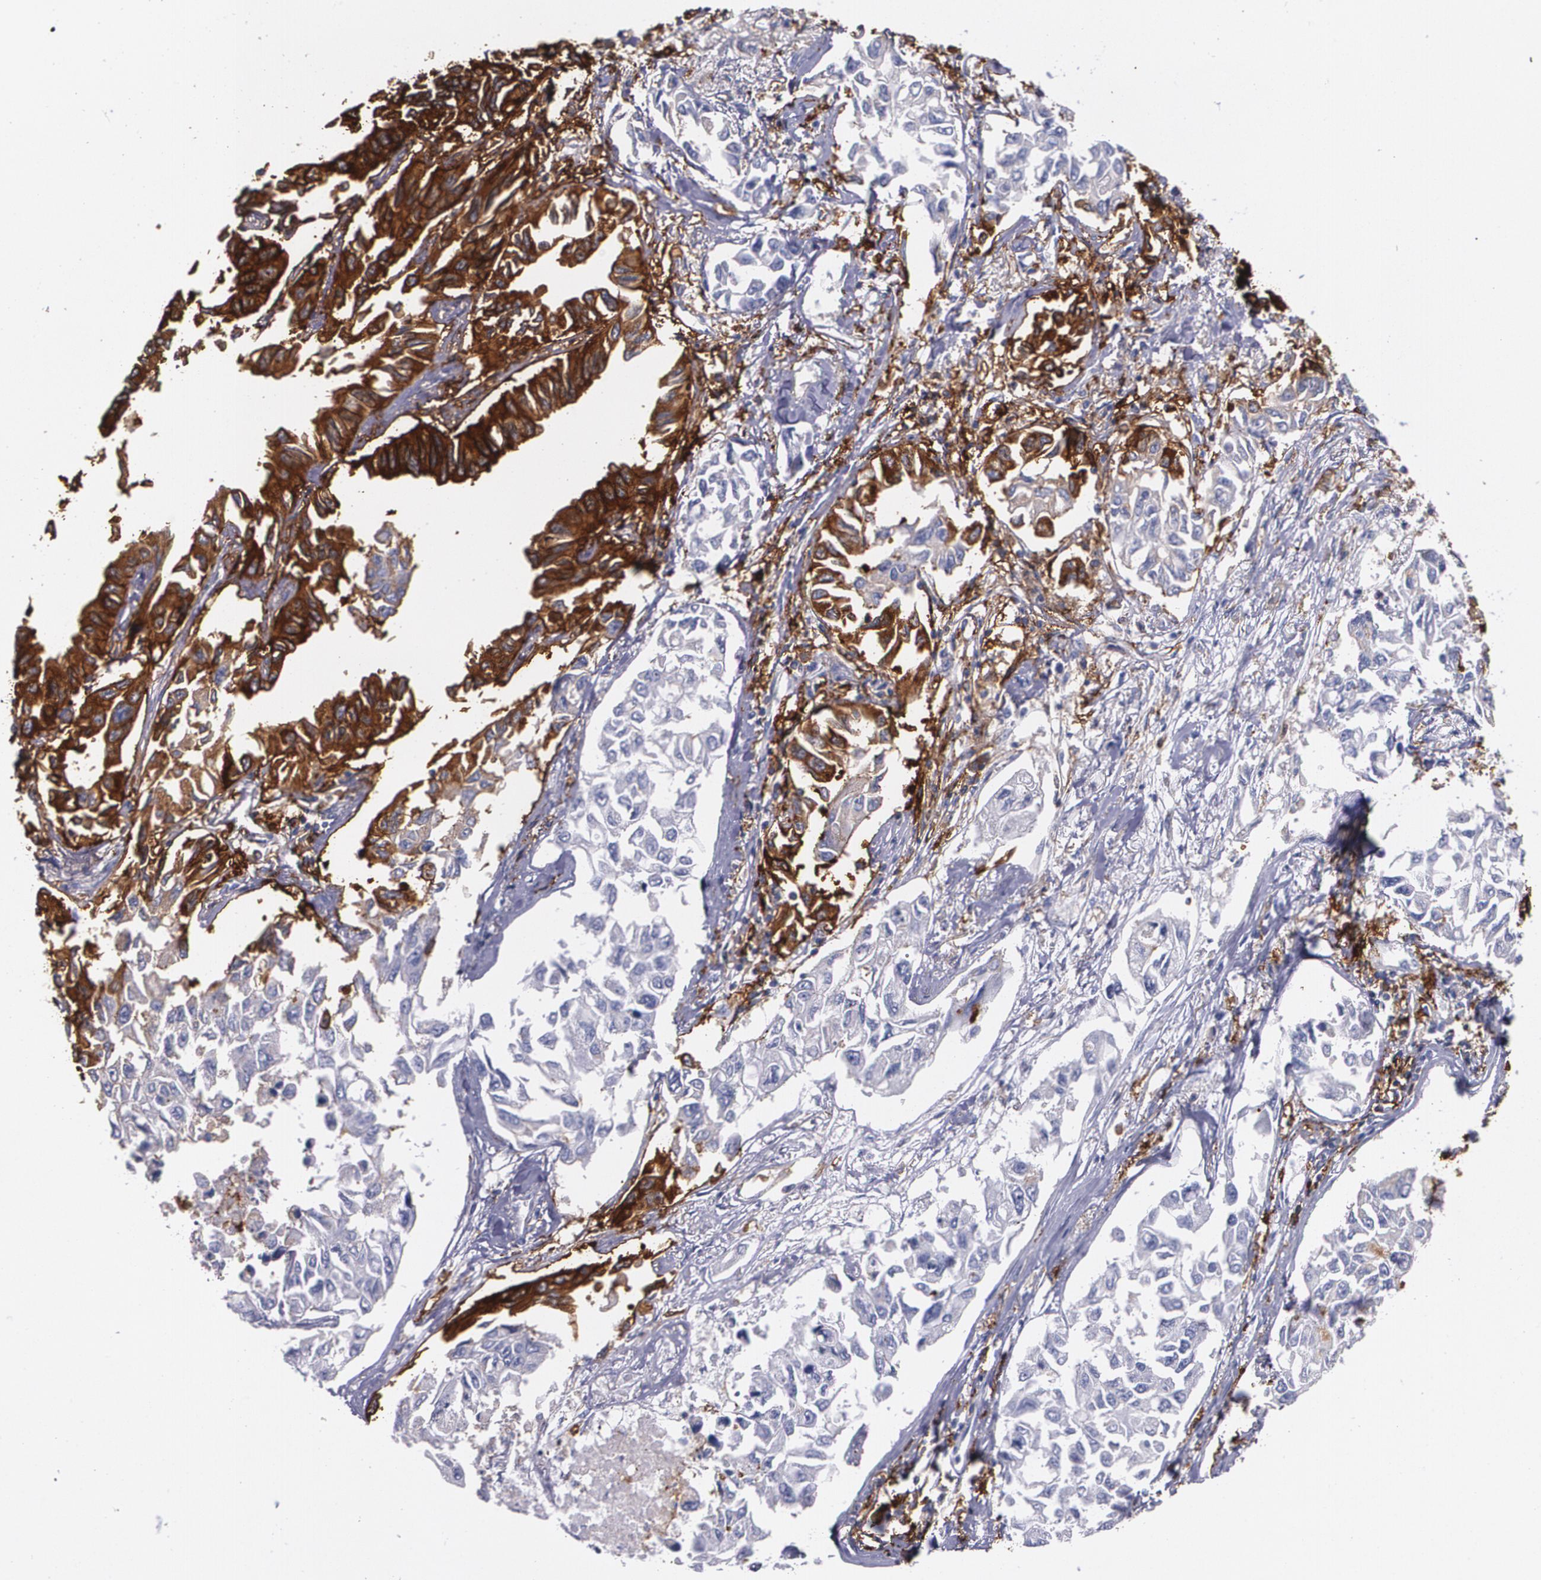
{"staining": {"intensity": "moderate", "quantity": "<25%", "location": "cytoplasmic/membranous"}, "tissue": "lung cancer", "cell_type": "Tumor cells", "image_type": "cancer", "snomed": [{"axis": "morphology", "description": "Adenocarcinoma, NOS"}, {"axis": "topography", "description": "Lung"}], "caption": "Protein expression analysis of adenocarcinoma (lung) displays moderate cytoplasmic/membranous expression in approximately <25% of tumor cells.", "gene": "HLA-DRA", "patient": {"sex": "male", "age": 64}}